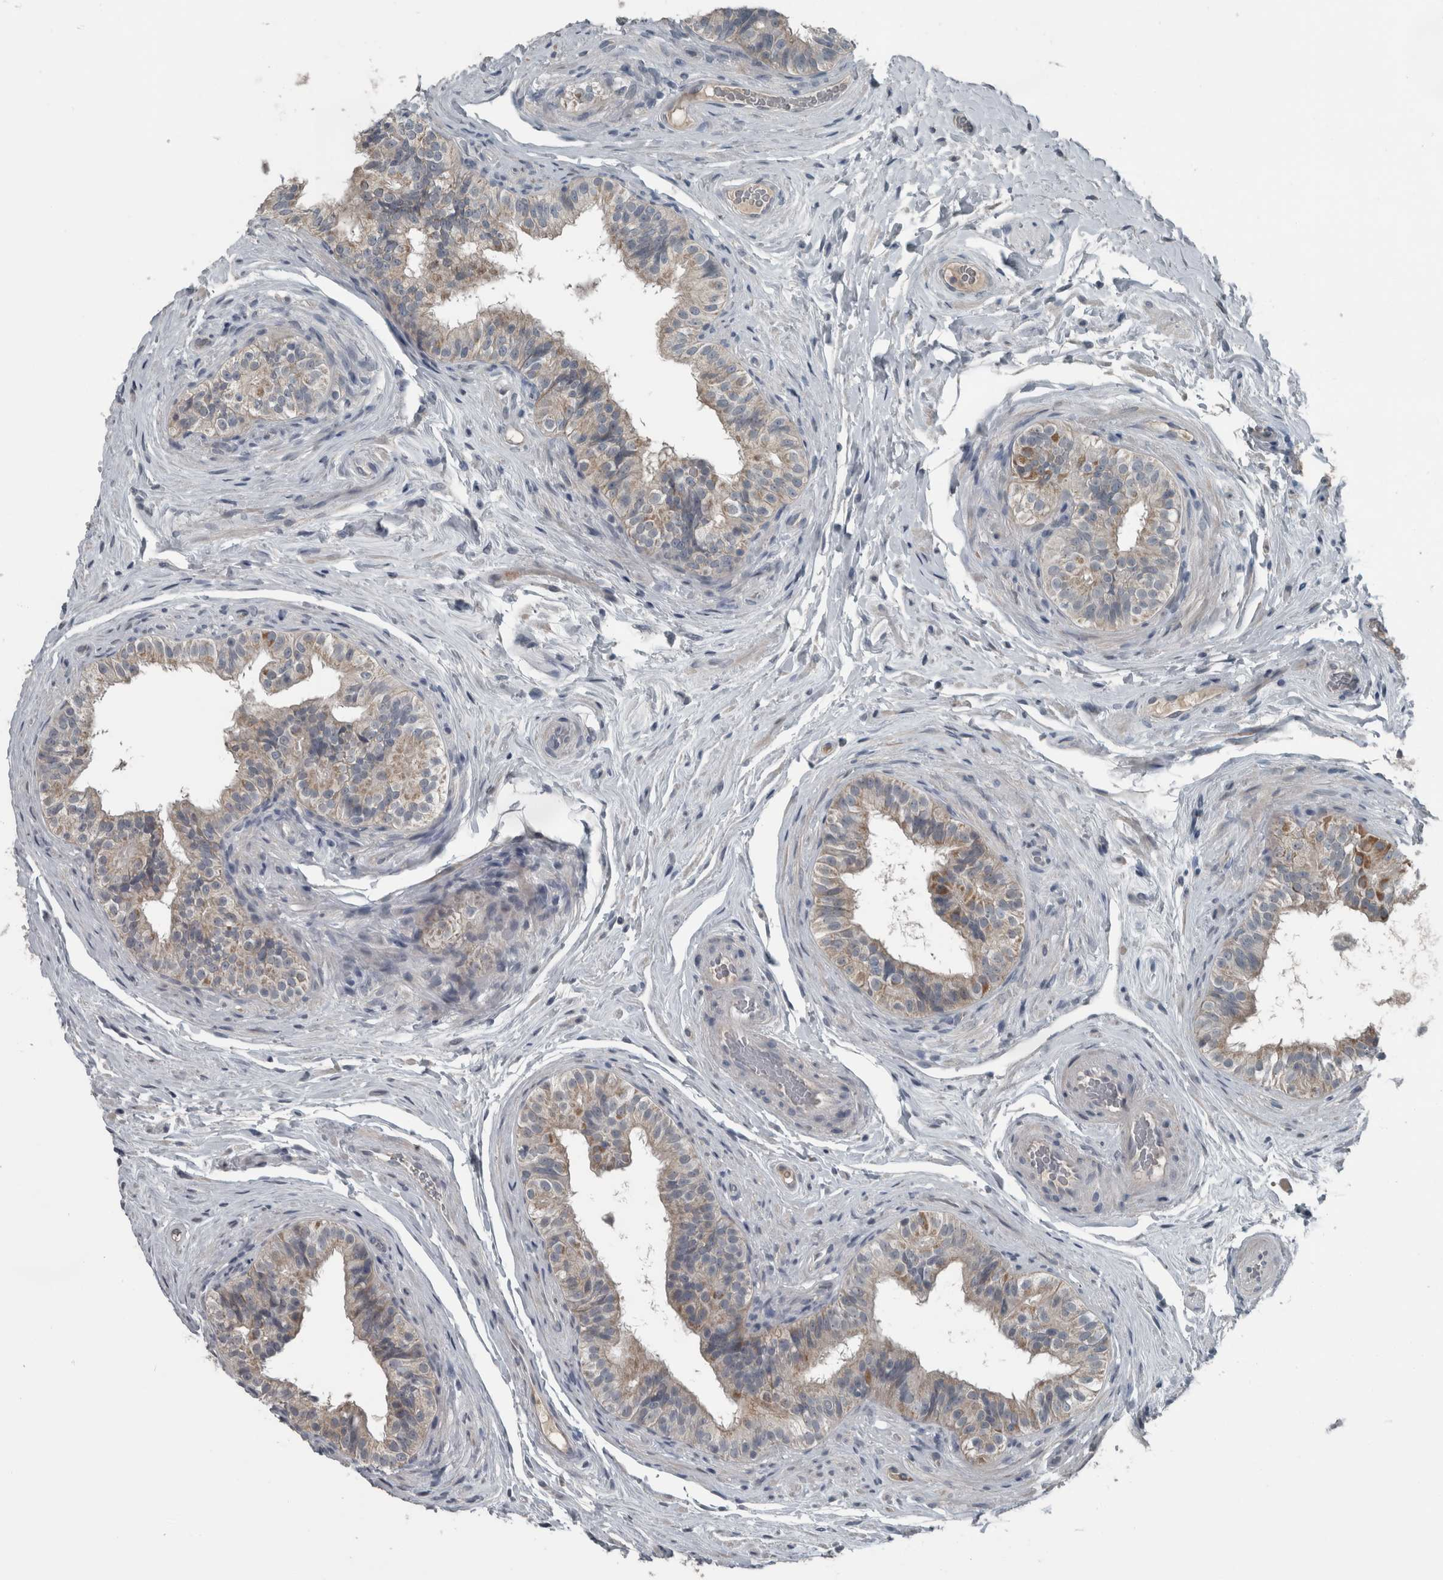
{"staining": {"intensity": "weak", "quantity": "25%-75%", "location": "cytoplasmic/membranous"}, "tissue": "epididymis", "cell_type": "Glandular cells", "image_type": "normal", "snomed": [{"axis": "morphology", "description": "Normal tissue, NOS"}, {"axis": "topography", "description": "Epididymis"}], "caption": "Glandular cells display low levels of weak cytoplasmic/membranous positivity in about 25%-75% of cells in normal epididymis. (DAB (3,3'-diaminobenzidine) IHC, brown staining for protein, blue staining for nuclei).", "gene": "KRT20", "patient": {"sex": "male", "age": 49}}